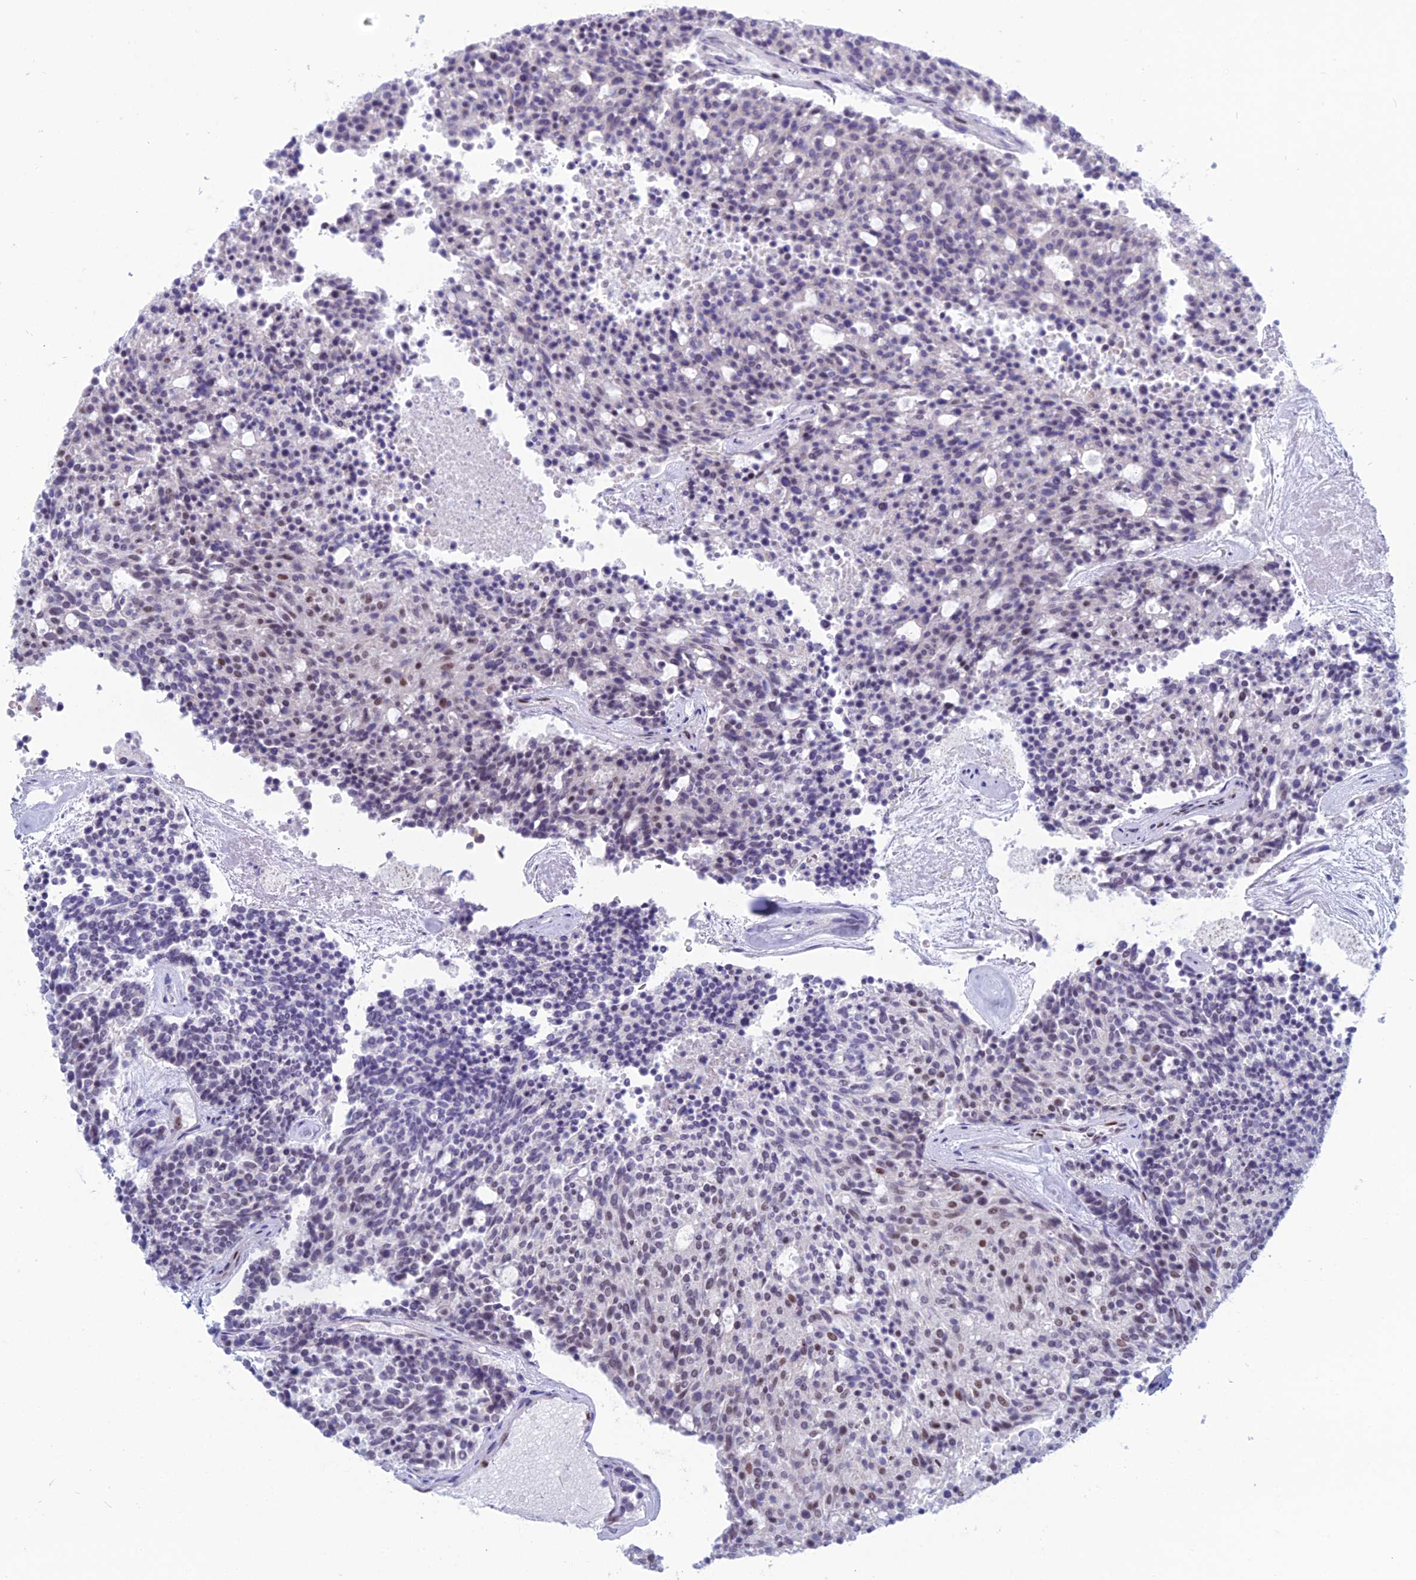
{"staining": {"intensity": "weak", "quantity": "<25%", "location": "nuclear"}, "tissue": "carcinoid", "cell_type": "Tumor cells", "image_type": "cancer", "snomed": [{"axis": "morphology", "description": "Carcinoid, malignant, NOS"}, {"axis": "topography", "description": "Pancreas"}], "caption": "This photomicrograph is of carcinoid (malignant) stained with immunohistochemistry to label a protein in brown with the nuclei are counter-stained blue. There is no positivity in tumor cells. The staining is performed using DAB brown chromogen with nuclei counter-stained in using hematoxylin.", "gene": "NOL4L", "patient": {"sex": "female", "age": 54}}